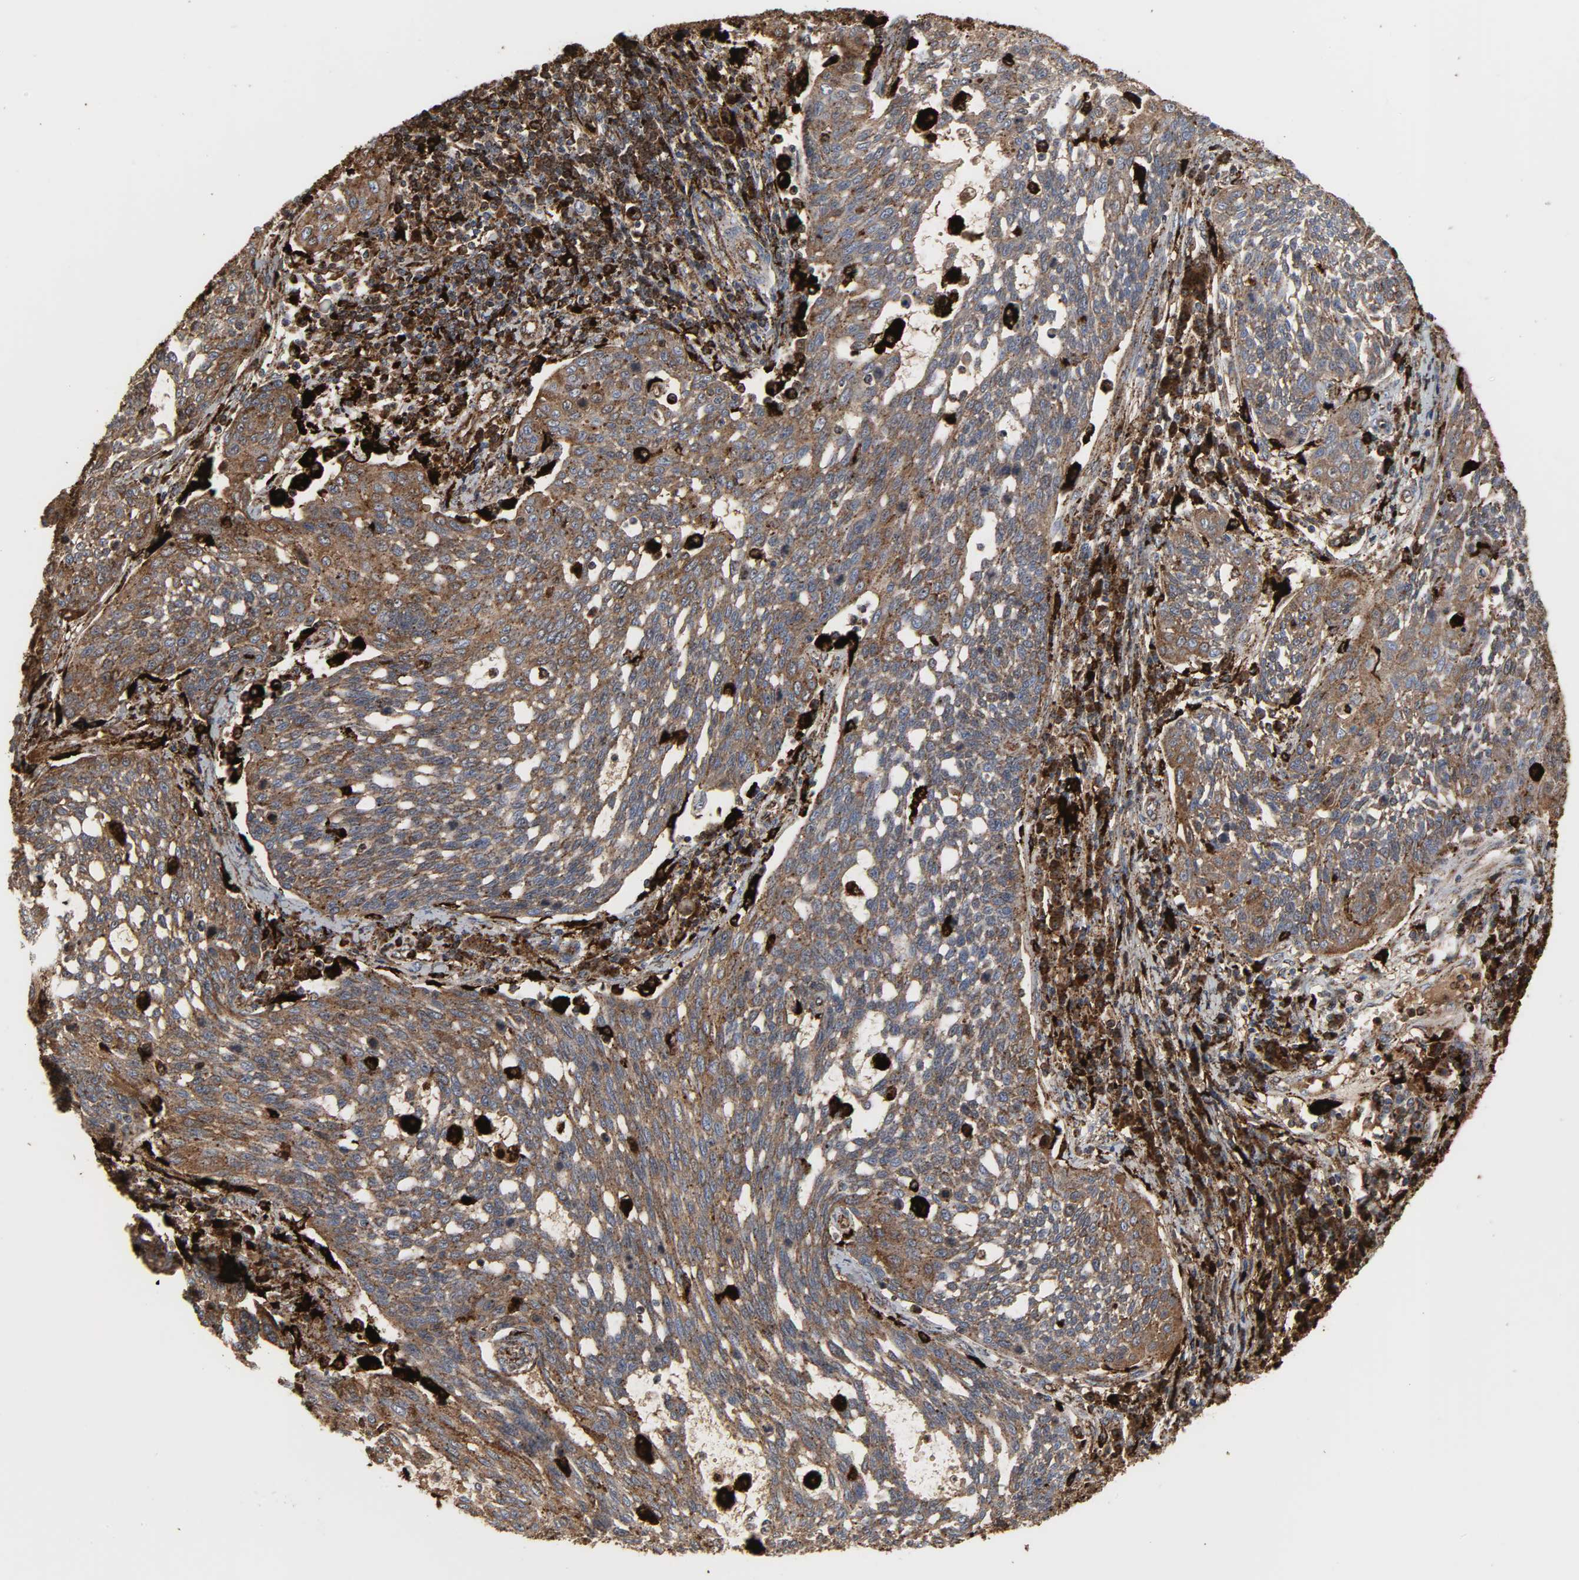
{"staining": {"intensity": "strong", "quantity": ">75%", "location": "nuclear"}, "tissue": "cervical cancer", "cell_type": "Tumor cells", "image_type": "cancer", "snomed": [{"axis": "morphology", "description": "Squamous cell carcinoma, NOS"}, {"axis": "topography", "description": "Cervix"}], "caption": "DAB (3,3'-diaminobenzidine) immunohistochemical staining of cervical cancer reveals strong nuclear protein positivity in about >75% of tumor cells.", "gene": "PSAP", "patient": {"sex": "female", "age": 34}}